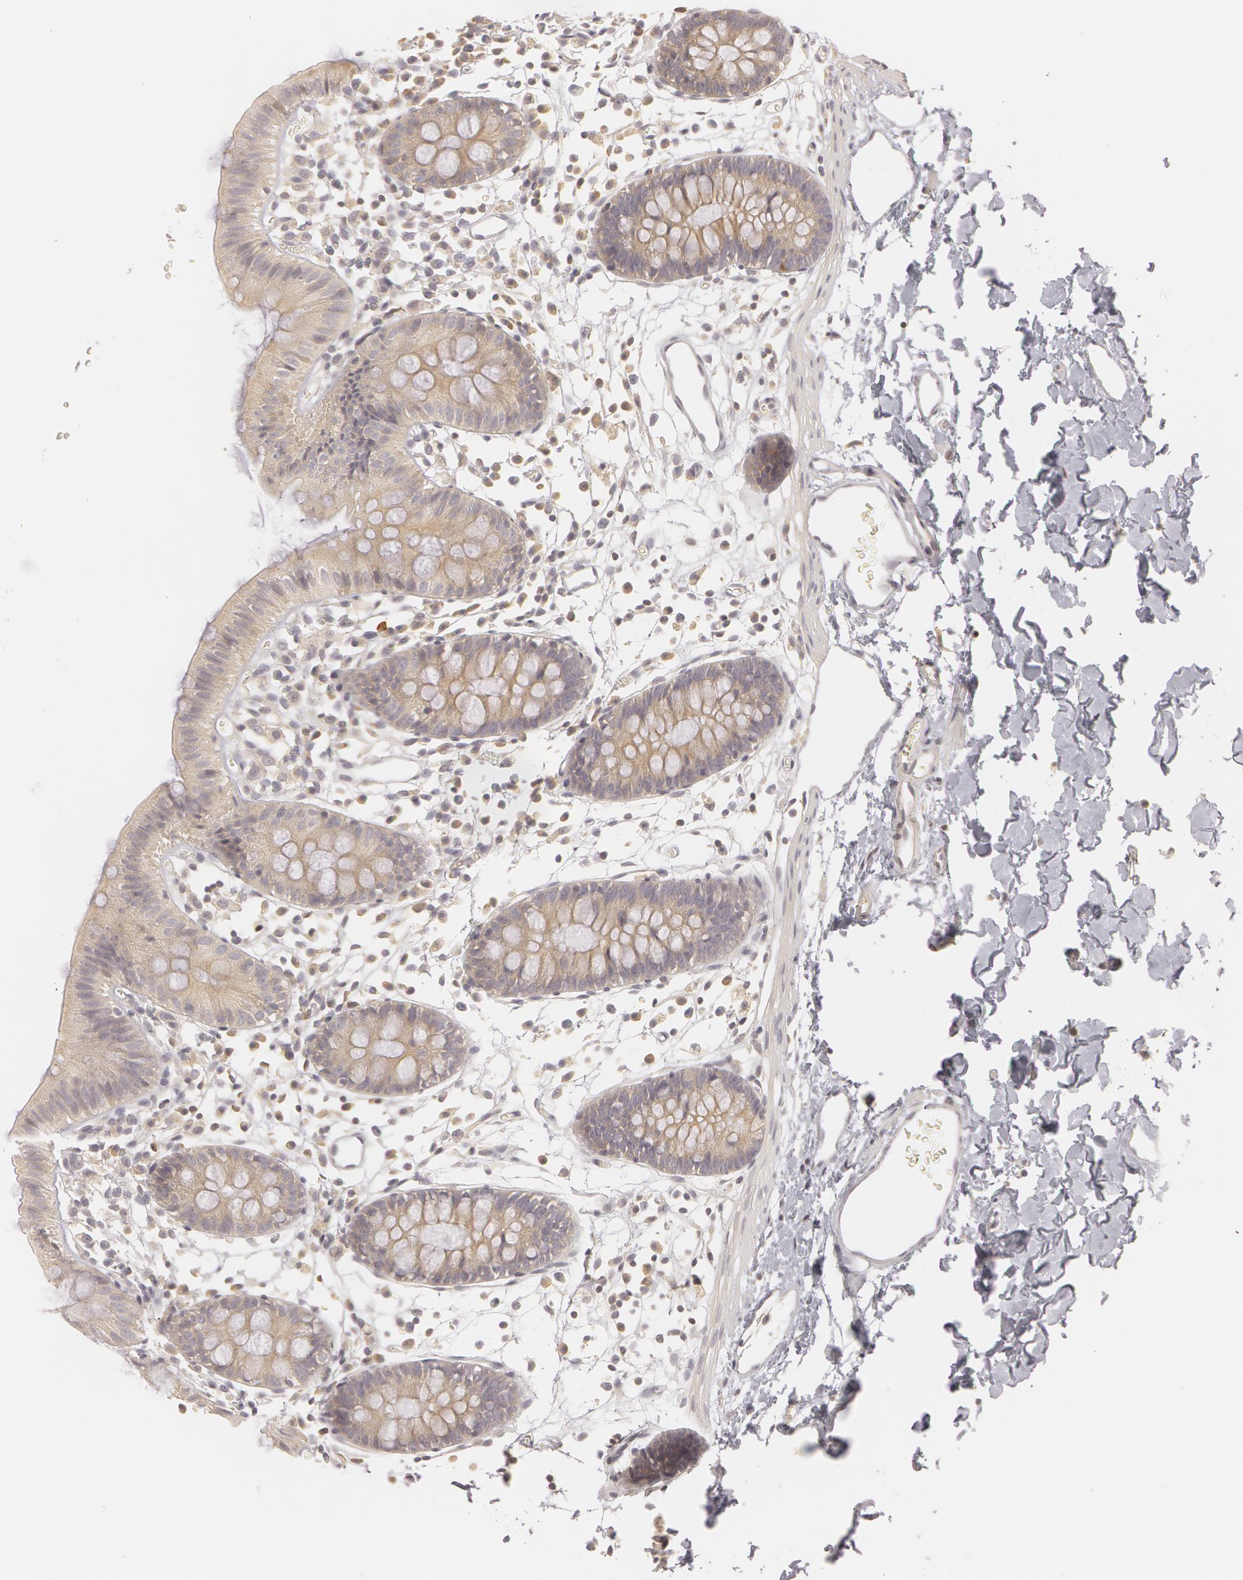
{"staining": {"intensity": "negative", "quantity": "none", "location": "none"}, "tissue": "colon", "cell_type": "Endothelial cells", "image_type": "normal", "snomed": [{"axis": "morphology", "description": "Normal tissue, NOS"}, {"axis": "topography", "description": "Colon"}], "caption": "Colon stained for a protein using immunohistochemistry (IHC) displays no staining endothelial cells.", "gene": "RALGAPA1", "patient": {"sex": "male", "age": 14}}